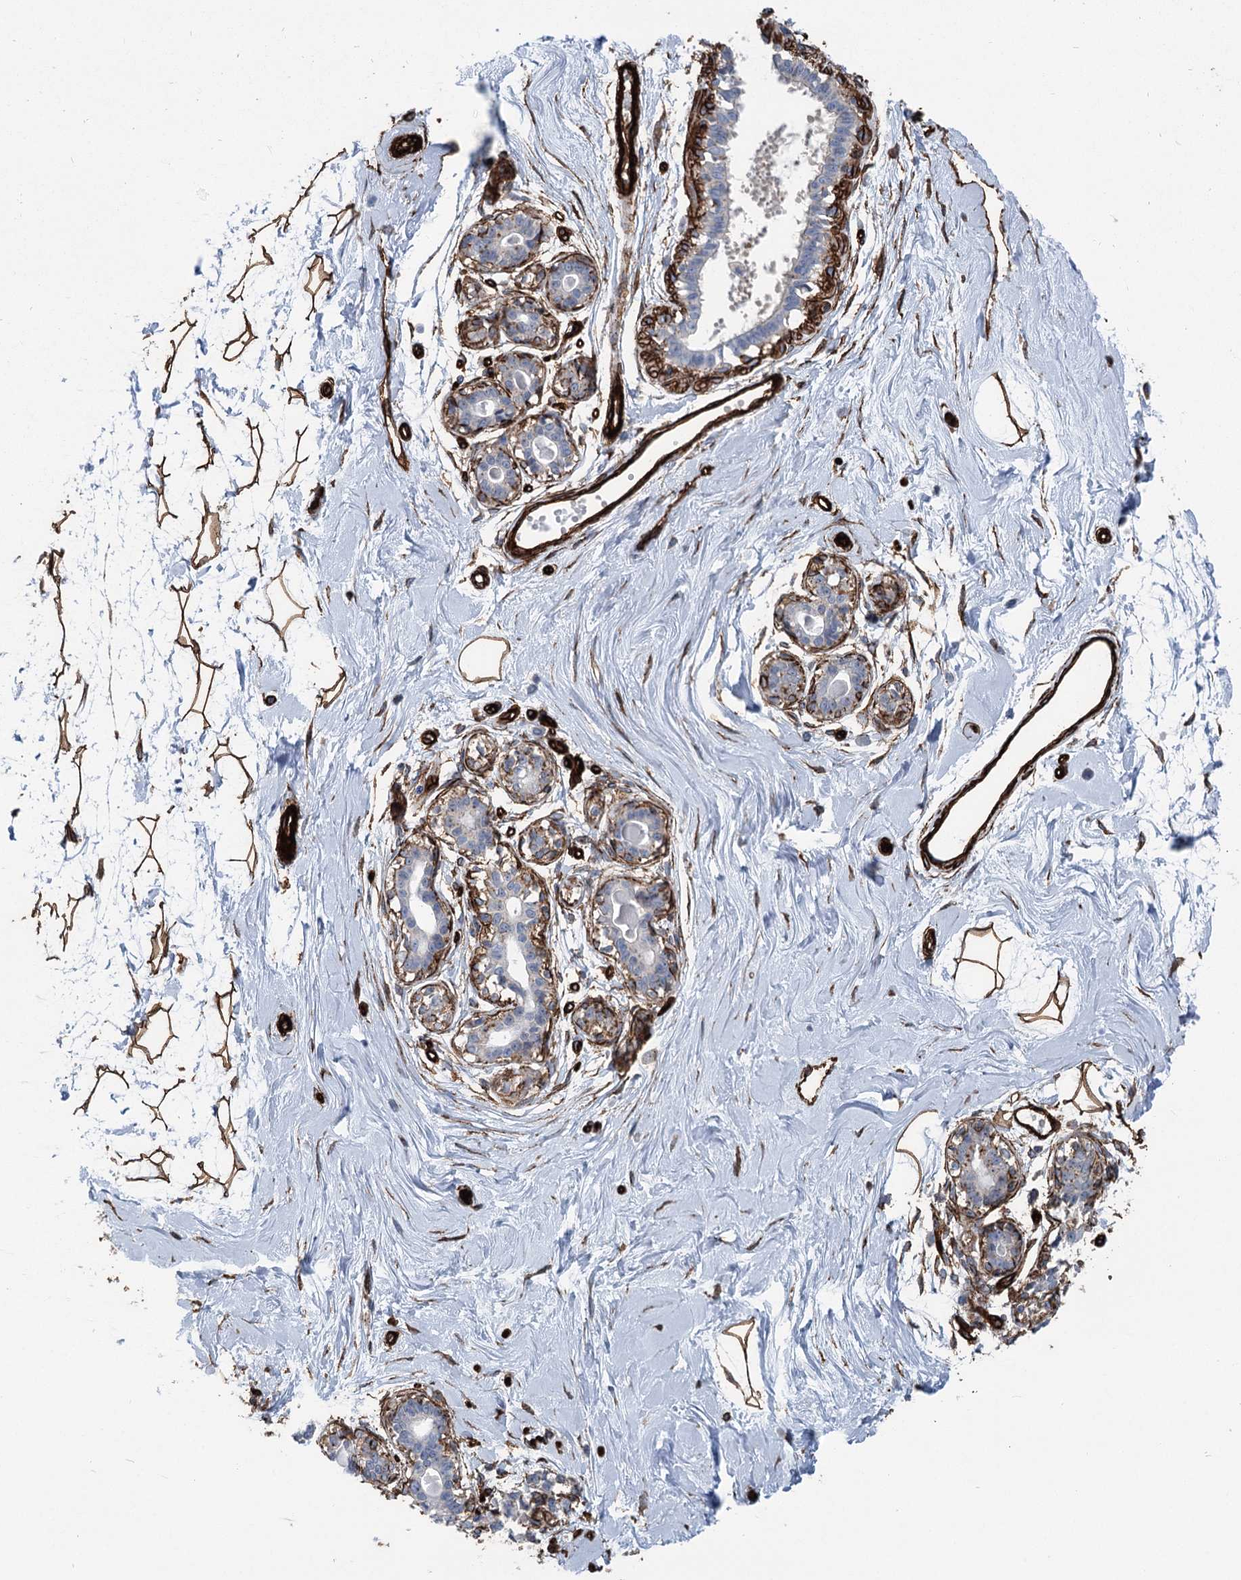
{"staining": {"intensity": "strong", "quantity": ">75%", "location": "cytoplasmic/membranous"}, "tissue": "breast", "cell_type": "Adipocytes", "image_type": "normal", "snomed": [{"axis": "morphology", "description": "Normal tissue, NOS"}, {"axis": "topography", "description": "Breast"}], "caption": "A histopathology image of breast stained for a protein reveals strong cytoplasmic/membranous brown staining in adipocytes. (DAB (3,3'-diaminobenzidine) = brown stain, brightfield microscopy at high magnification).", "gene": "IQSEC1", "patient": {"sex": "female", "age": 45}}